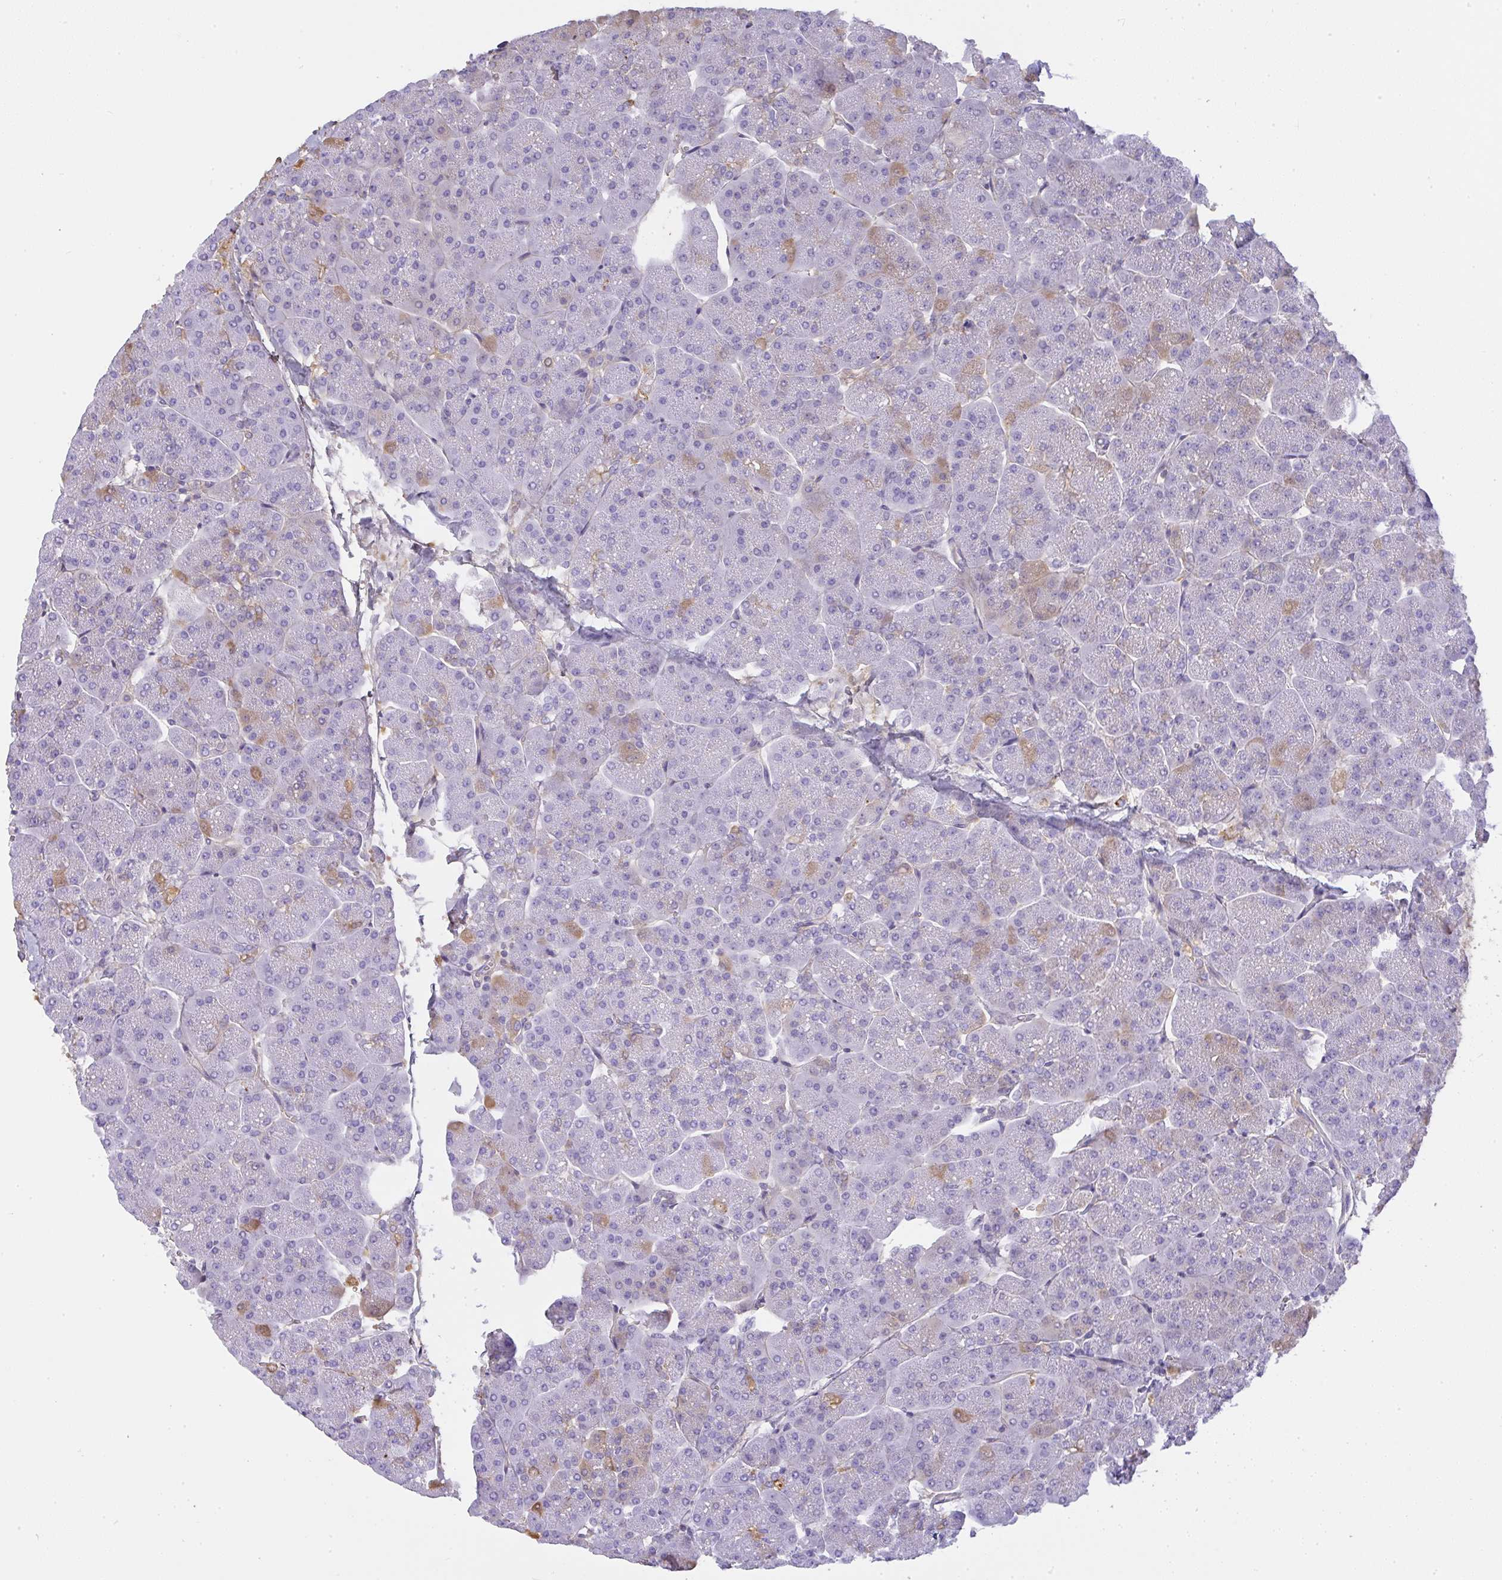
{"staining": {"intensity": "moderate", "quantity": "<25%", "location": "cytoplasmic/membranous"}, "tissue": "pancreas", "cell_type": "Exocrine glandular cells", "image_type": "normal", "snomed": [{"axis": "morphology", "description": "Normal tissue, NOS"}, {"axis": "topography", "description": "Pancreas"}, {"axis": "topography", "description": "Peripheral nerve tissue"}], "caption": "Immunohistochemical staining of unremarkable human pancreas reveals <25% levels of moderate cytoplasmic/membranous protein positivity in about <25% of exocrine glandular cells. Immunohistochemistry (ihc) stains the protein of interest in brown and the nuclei are stained blue.", "gene": "SMYD5", "patient": {"sex": "male", "age": 54}}